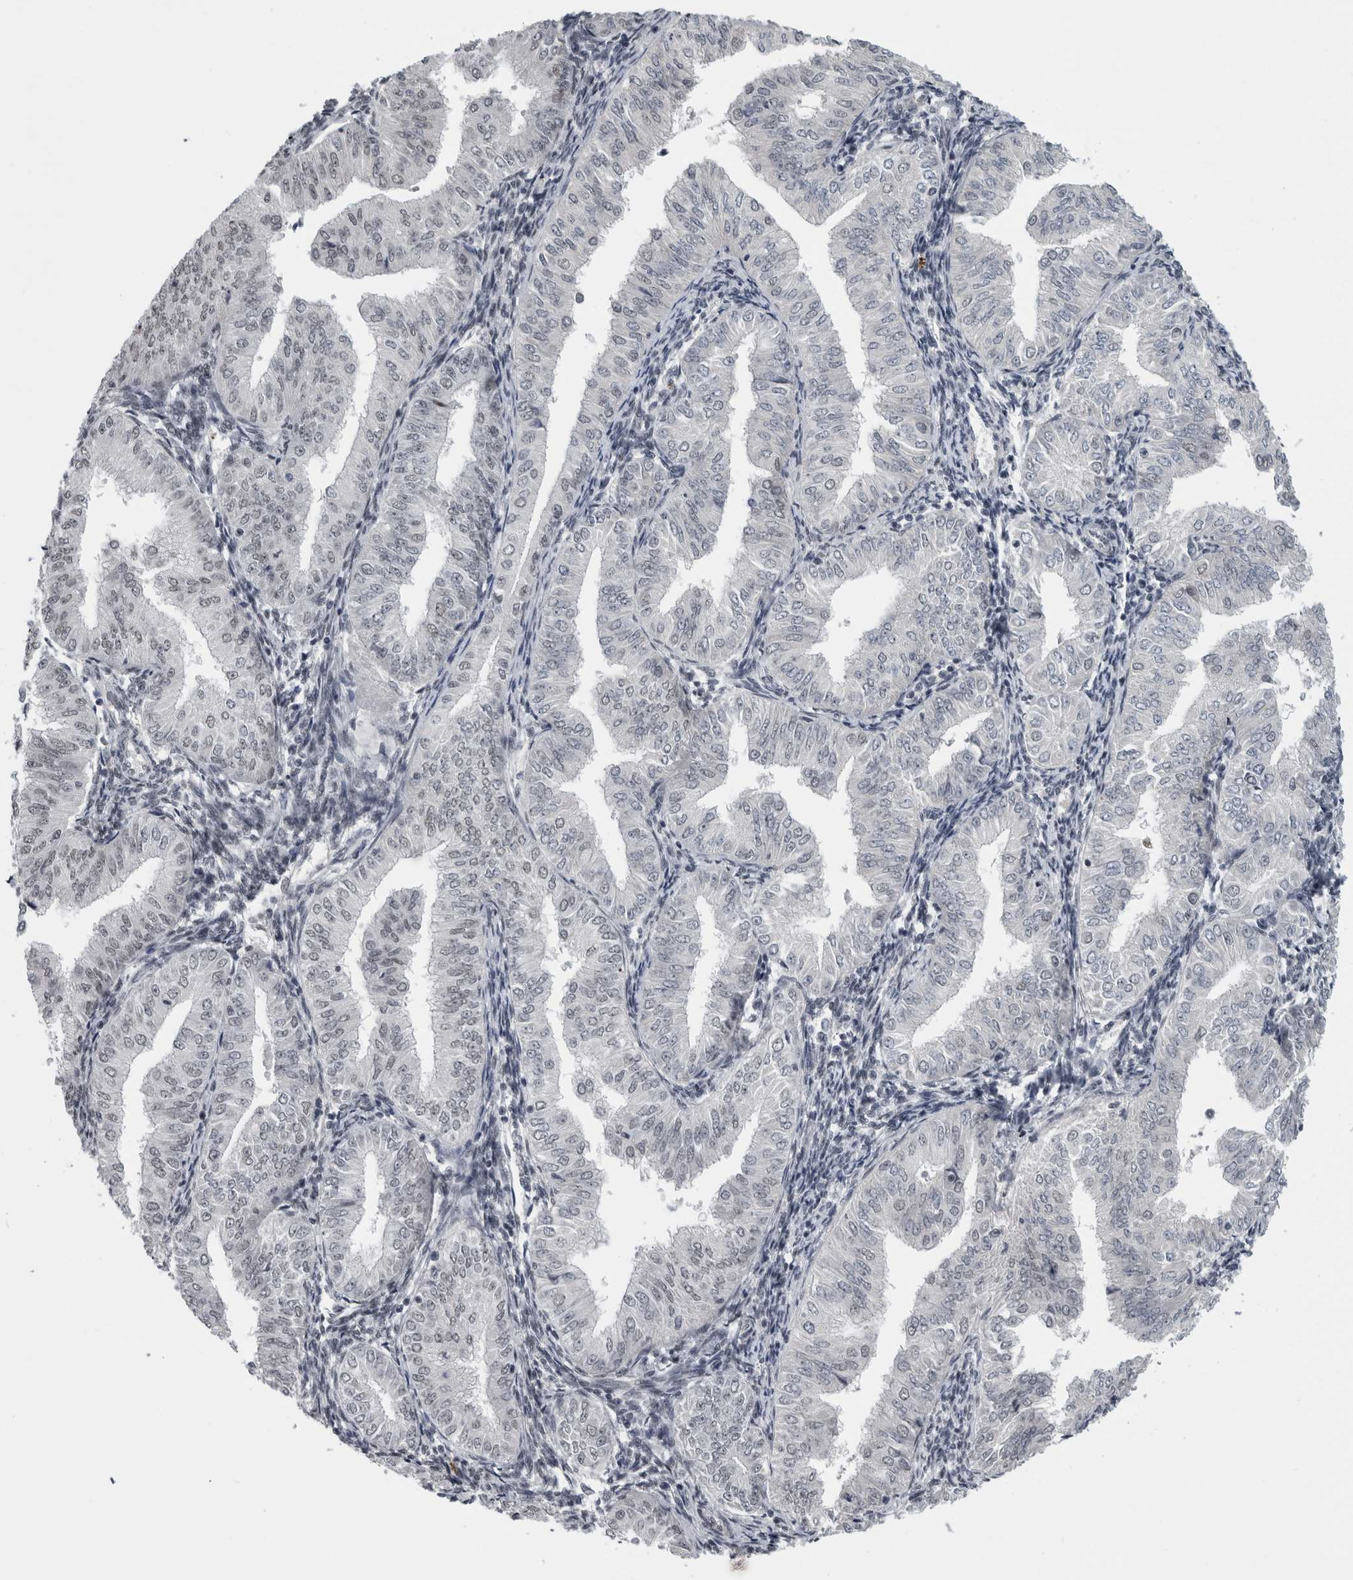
{"staining": {"intensity": "negative", "quantity": "none", "location": "none"}, "tissue": "endometrial cancer", "cell_type": "Tumor cells", "image_type": "cancer", "snomed": [{"axis": "morphology", "description": "Normal tissue, NOS"}, {"axis": "morphology", "description": "Adenocarcinoma, NOS"}, {"axis": "topography", "description": "Endometrium"}], "caption": "DAB (3,3'-diaminobenzidine) immunohistochemical staining of endometrial adenocarcinoma displays no significant staining in tumor cells.", "gene": "ARID4B", "patient": {"sex": "female", "age": 53}}